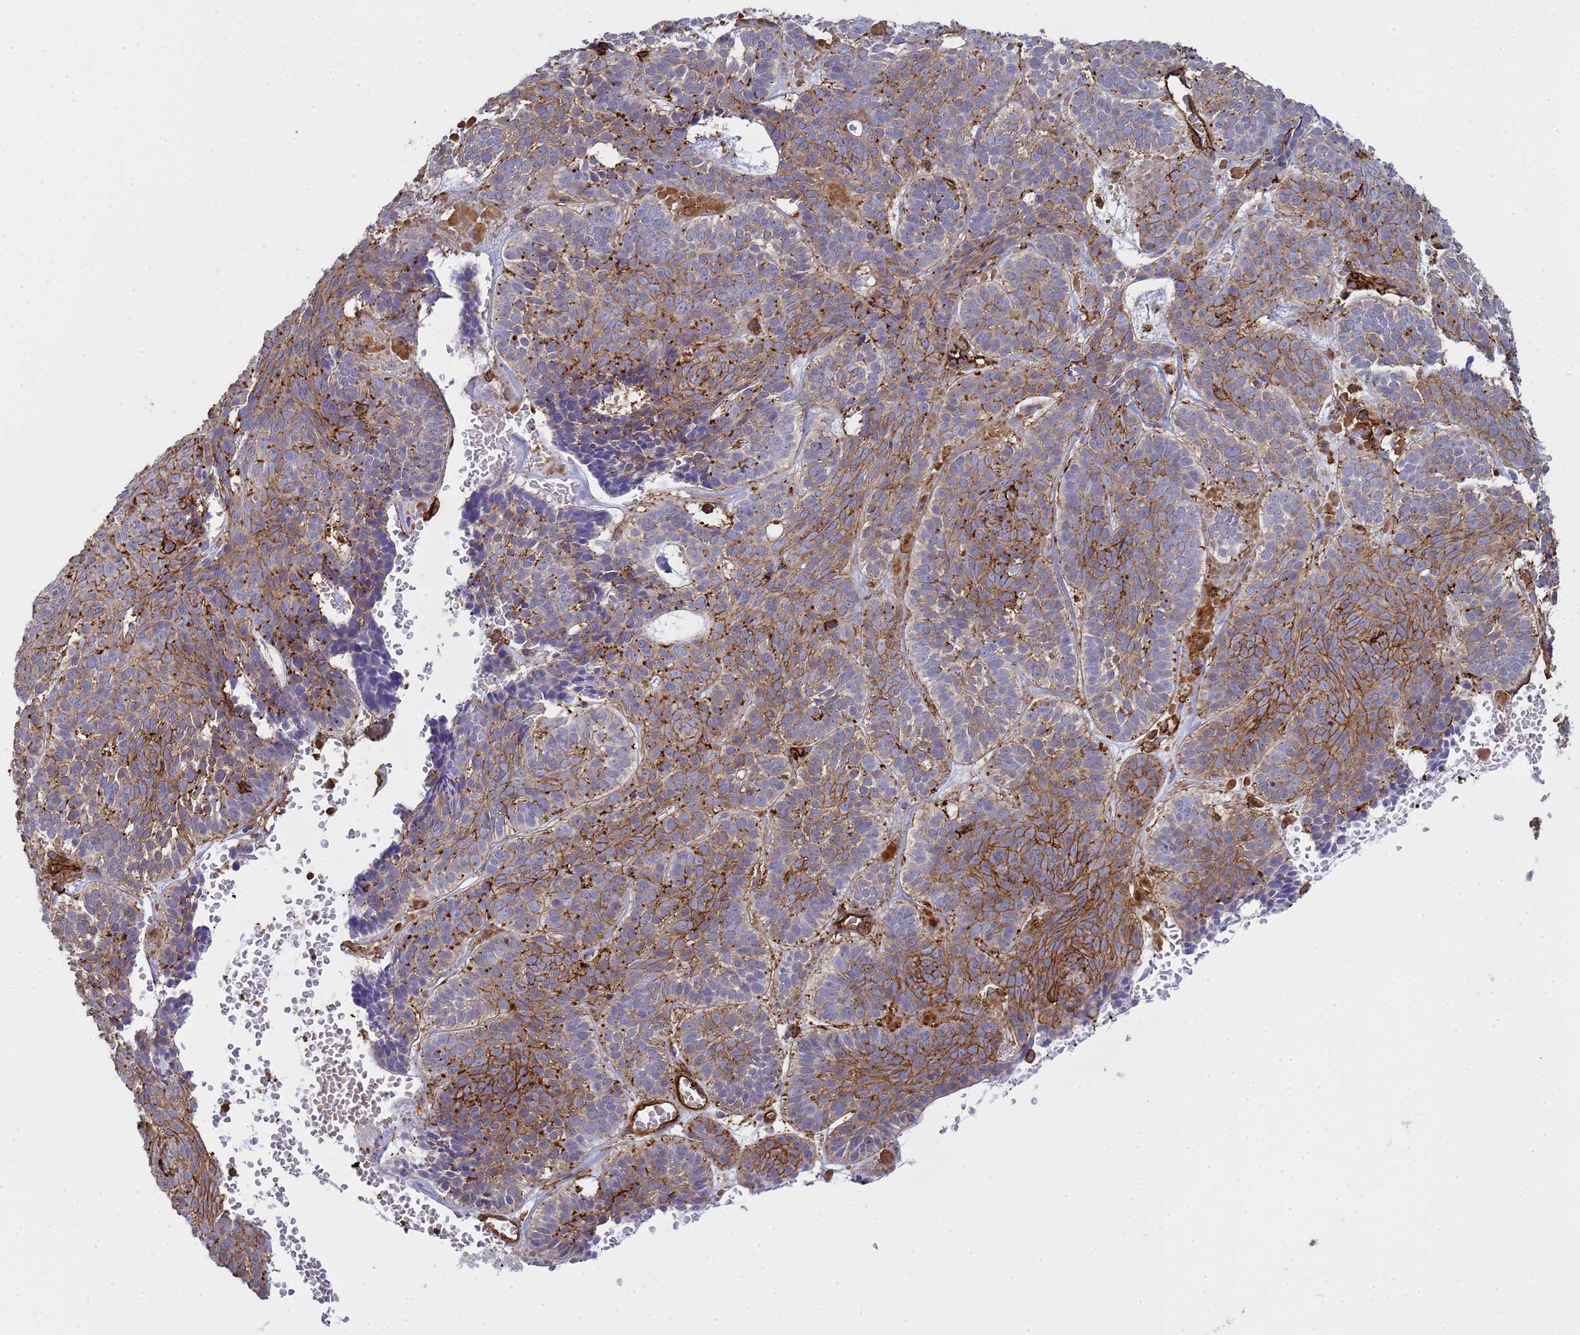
{"staining": {"intensity": "moderate", "quantity": "25%-75%", "location": "cytoplasmic/membranous"}, "tissue": "skin cancer", "cell_type": "Tumor cells", "image_type": "cancer", "snomed": [{"axis": "morphology", "description": "Basal cell carcinoma"}, {"axis": "topography", "description": "Skin"}], "caption": "Basal cell carcinoma (skin) stained with IHC shows moderate cytoplasmic/membranous positivity in approximately 25%-75% of tumor cells.", "gene": "ZBTB8OS", "patient": {"sex": "male", "age": 85}}